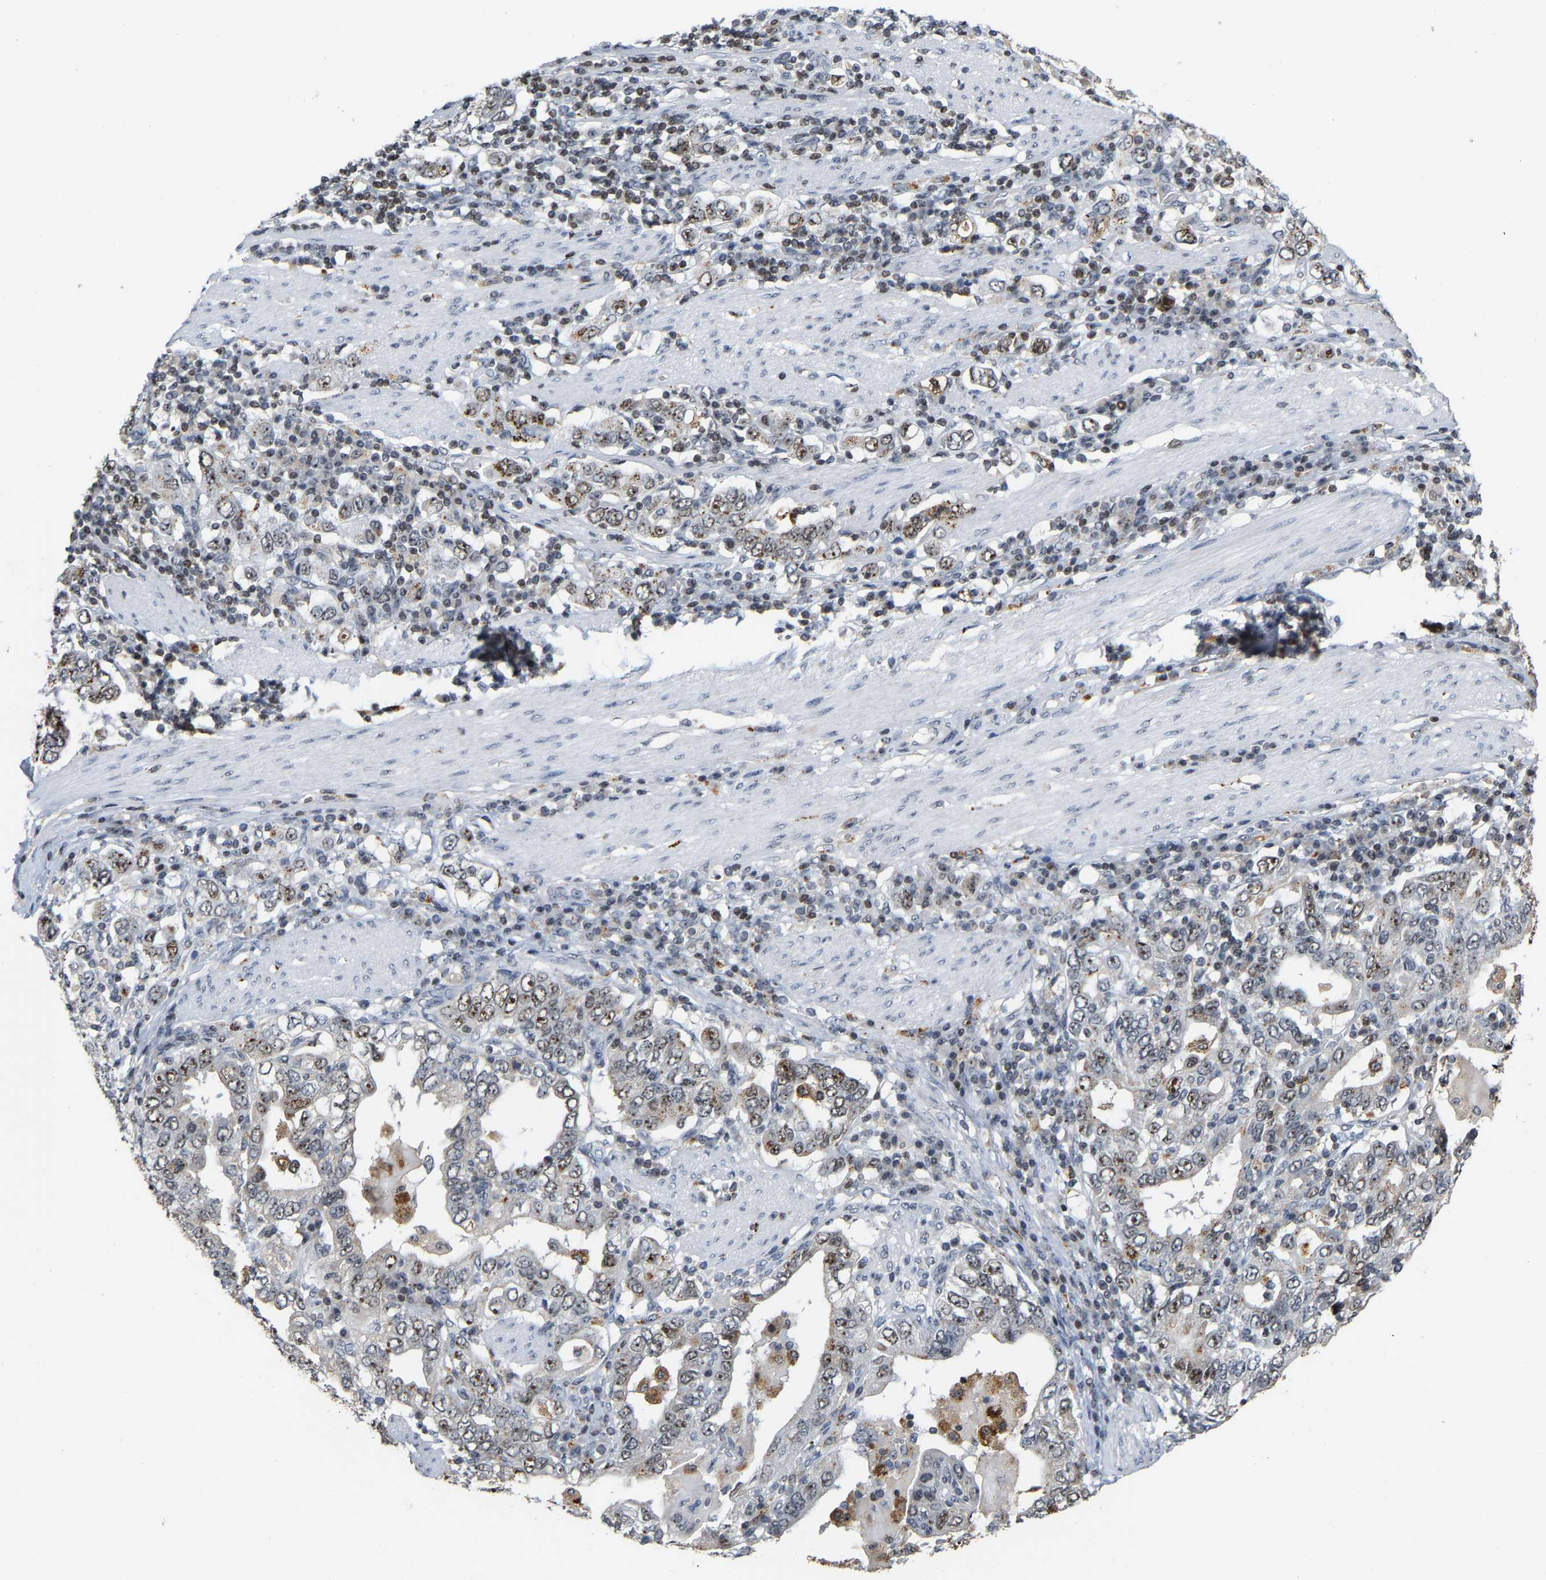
{"staining": {"intensity": "moderate", "quantity": "25%-75%", "location": "cytoplasmic/membranous,nuclear"}, "tissue": "stomach cancer", "cell_type": "Tumor cells", "image_type": "cancer", "snomed": [{"axis": "morphology", "description": "Adenocarcinoma, NOS"}, {"axis": "topography", "description": "Stomach, upper"}], "caption": "Immunohistochemical staining of stomach adenocarcinoma reveals medium levels of moderate cytoplasmic/membranous and nuclear protein positivity in approximately 25%-75% of tumor cells.", "gene": "NOP58", "patient": {"sex": "male", "age": 62}}